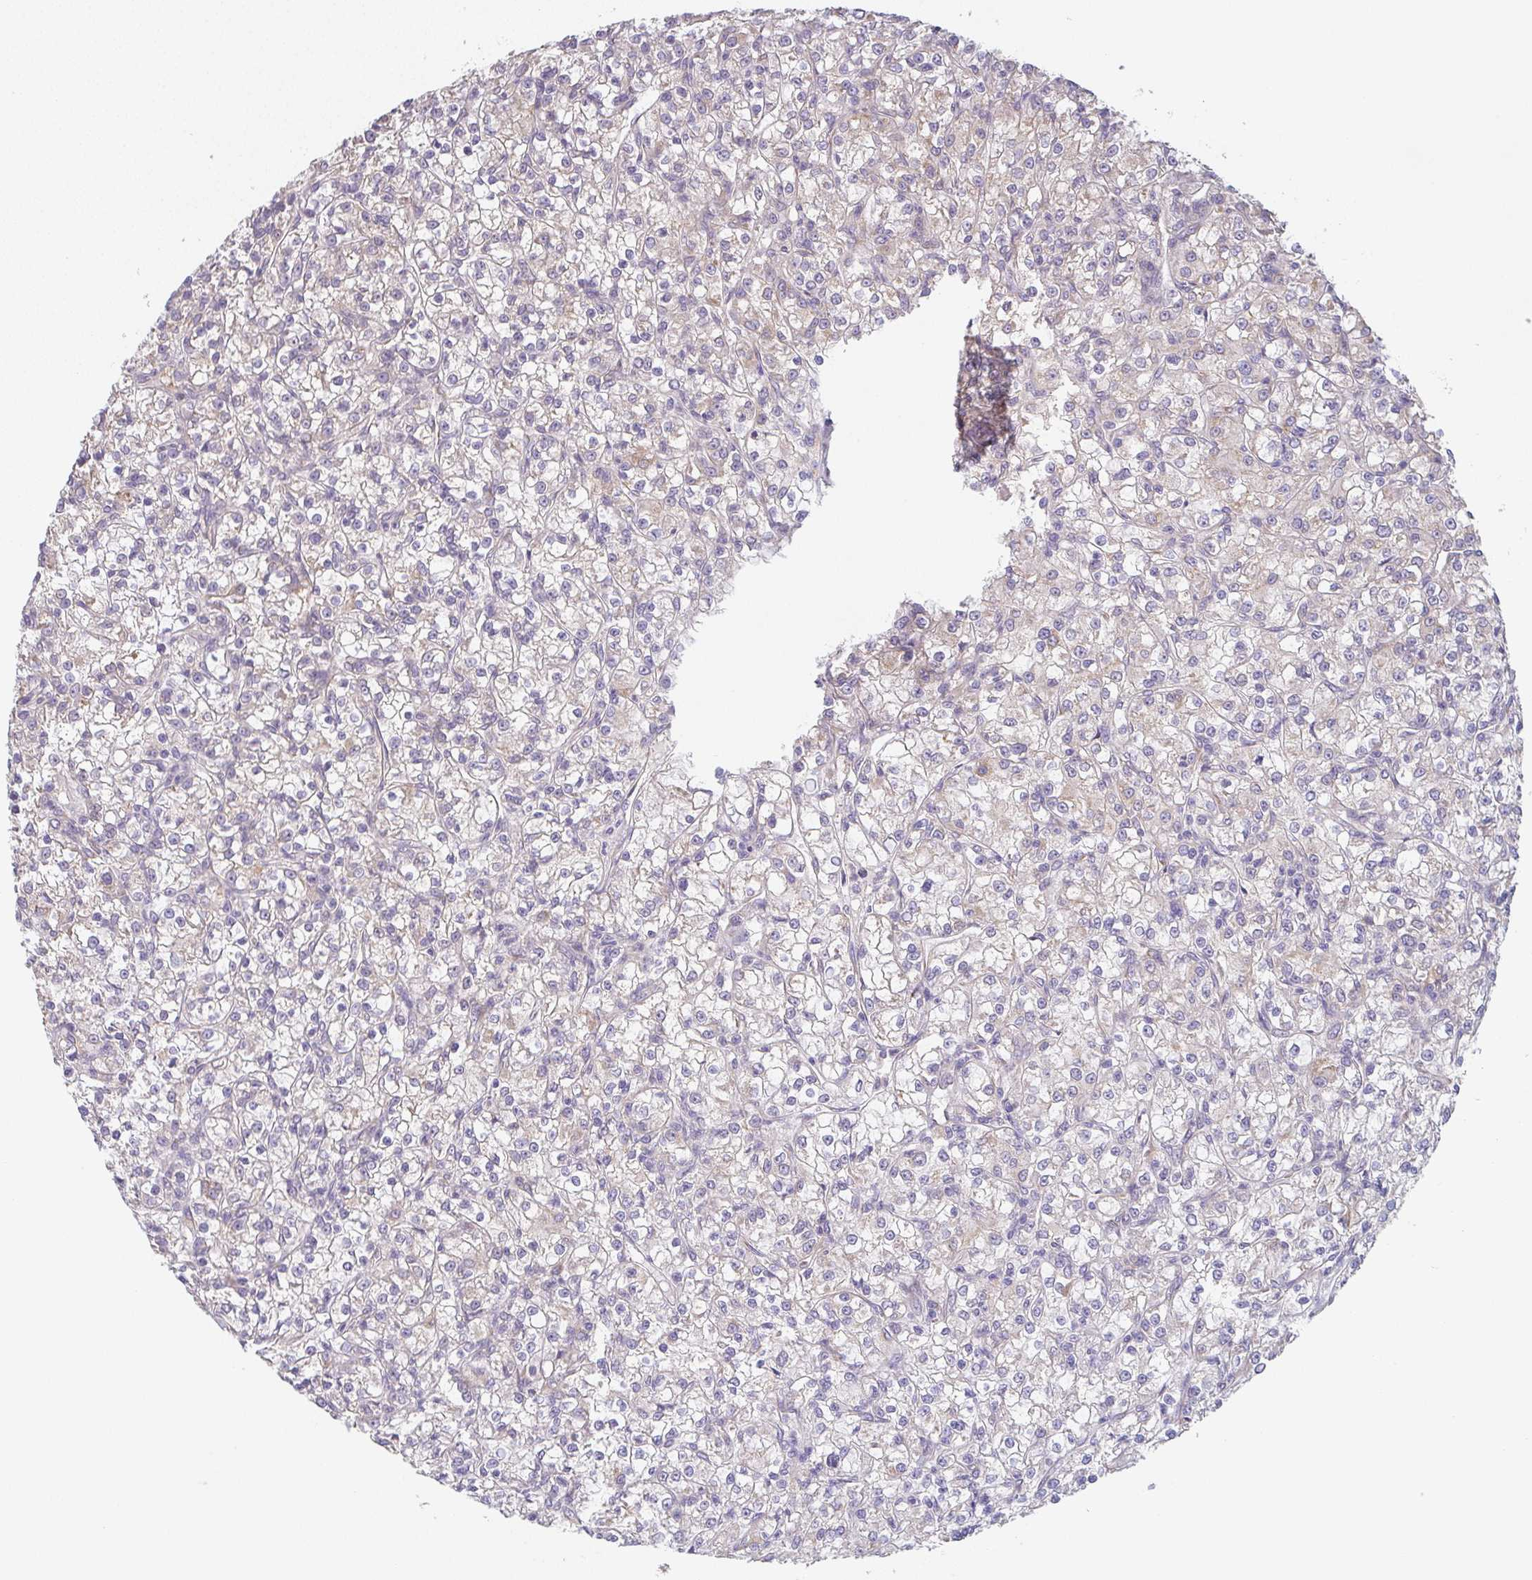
{"staining": {"intensity": "negative", "quantity": "none", "location": "none"}, "tissue": "renal cancer", "cell_type": "Tumor cells", "image_type": "cancer", "snomed": [{"axis": "morphology", "description": "Adenocarcinoma, NOS"}, {"axis": "topography", "description": "Kidney"}], "caption": "A micrograph of human renal adenocarcinoma is negative for staining in tumor cells. (Immunohistochemistry (ihc), brightfield microscopy, high magnification).", "gene": "TSPAN31", "patient": {"sex": "female", "age": 59}}